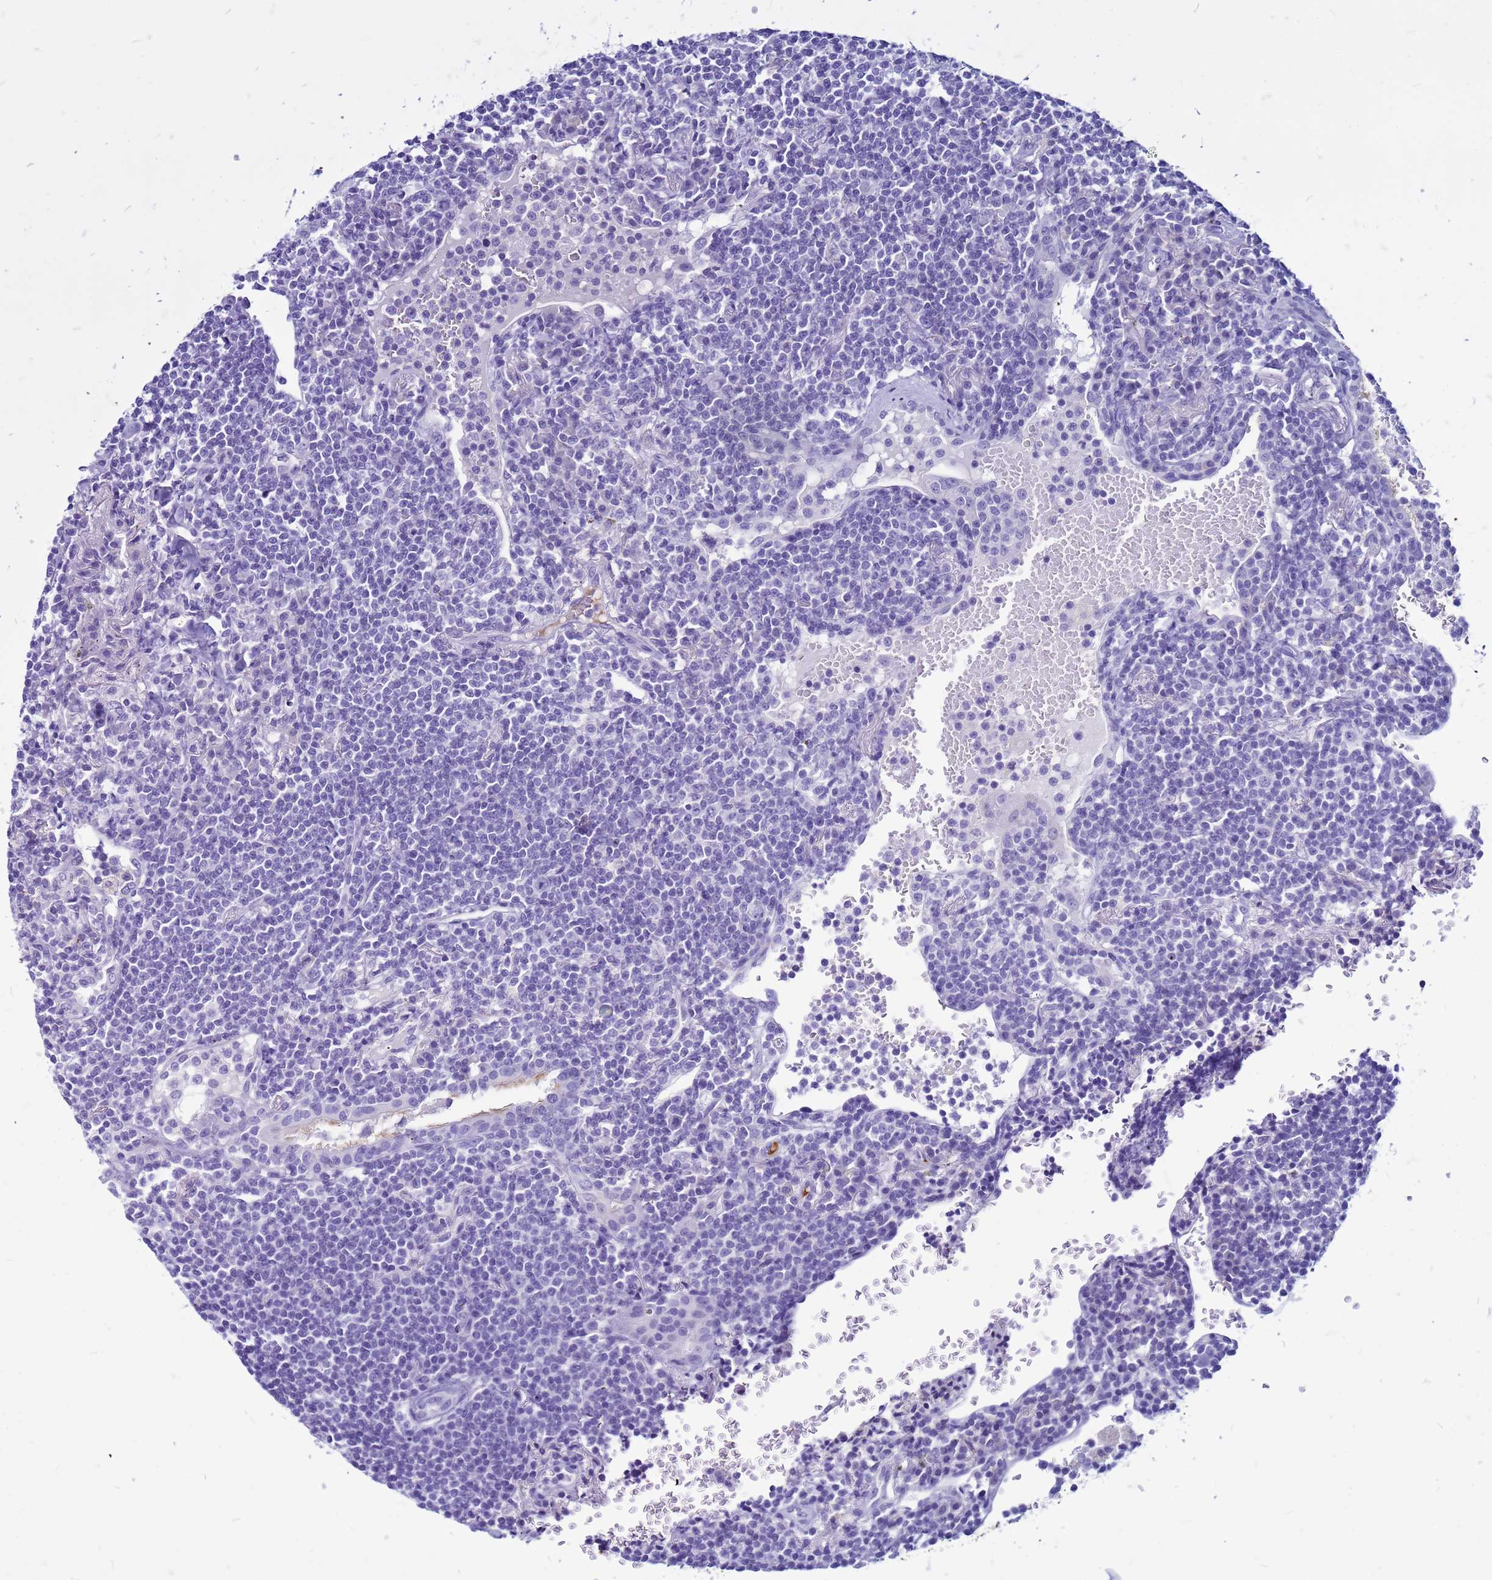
{"staining": {"intensity": "negative", "quantity": "none", "location": "none"}, "tissue": "lymphoma", "cell_type": "Tumor cells", "image_type": "cancer", "snomed": [{"axis": "morphology", "description": "Malignant lymphoma, non-Hodgkin's type, Low grade"}, {"axis": "topography", "description": "Lung"}], "caption": "The micrograph demonstrates no significant positivity in tumor cells of low-grade malignant lymphoma, non-Hodgkin's type.", "gene": "CFAP100", "patient": {"sex": "female", "age": 71}}